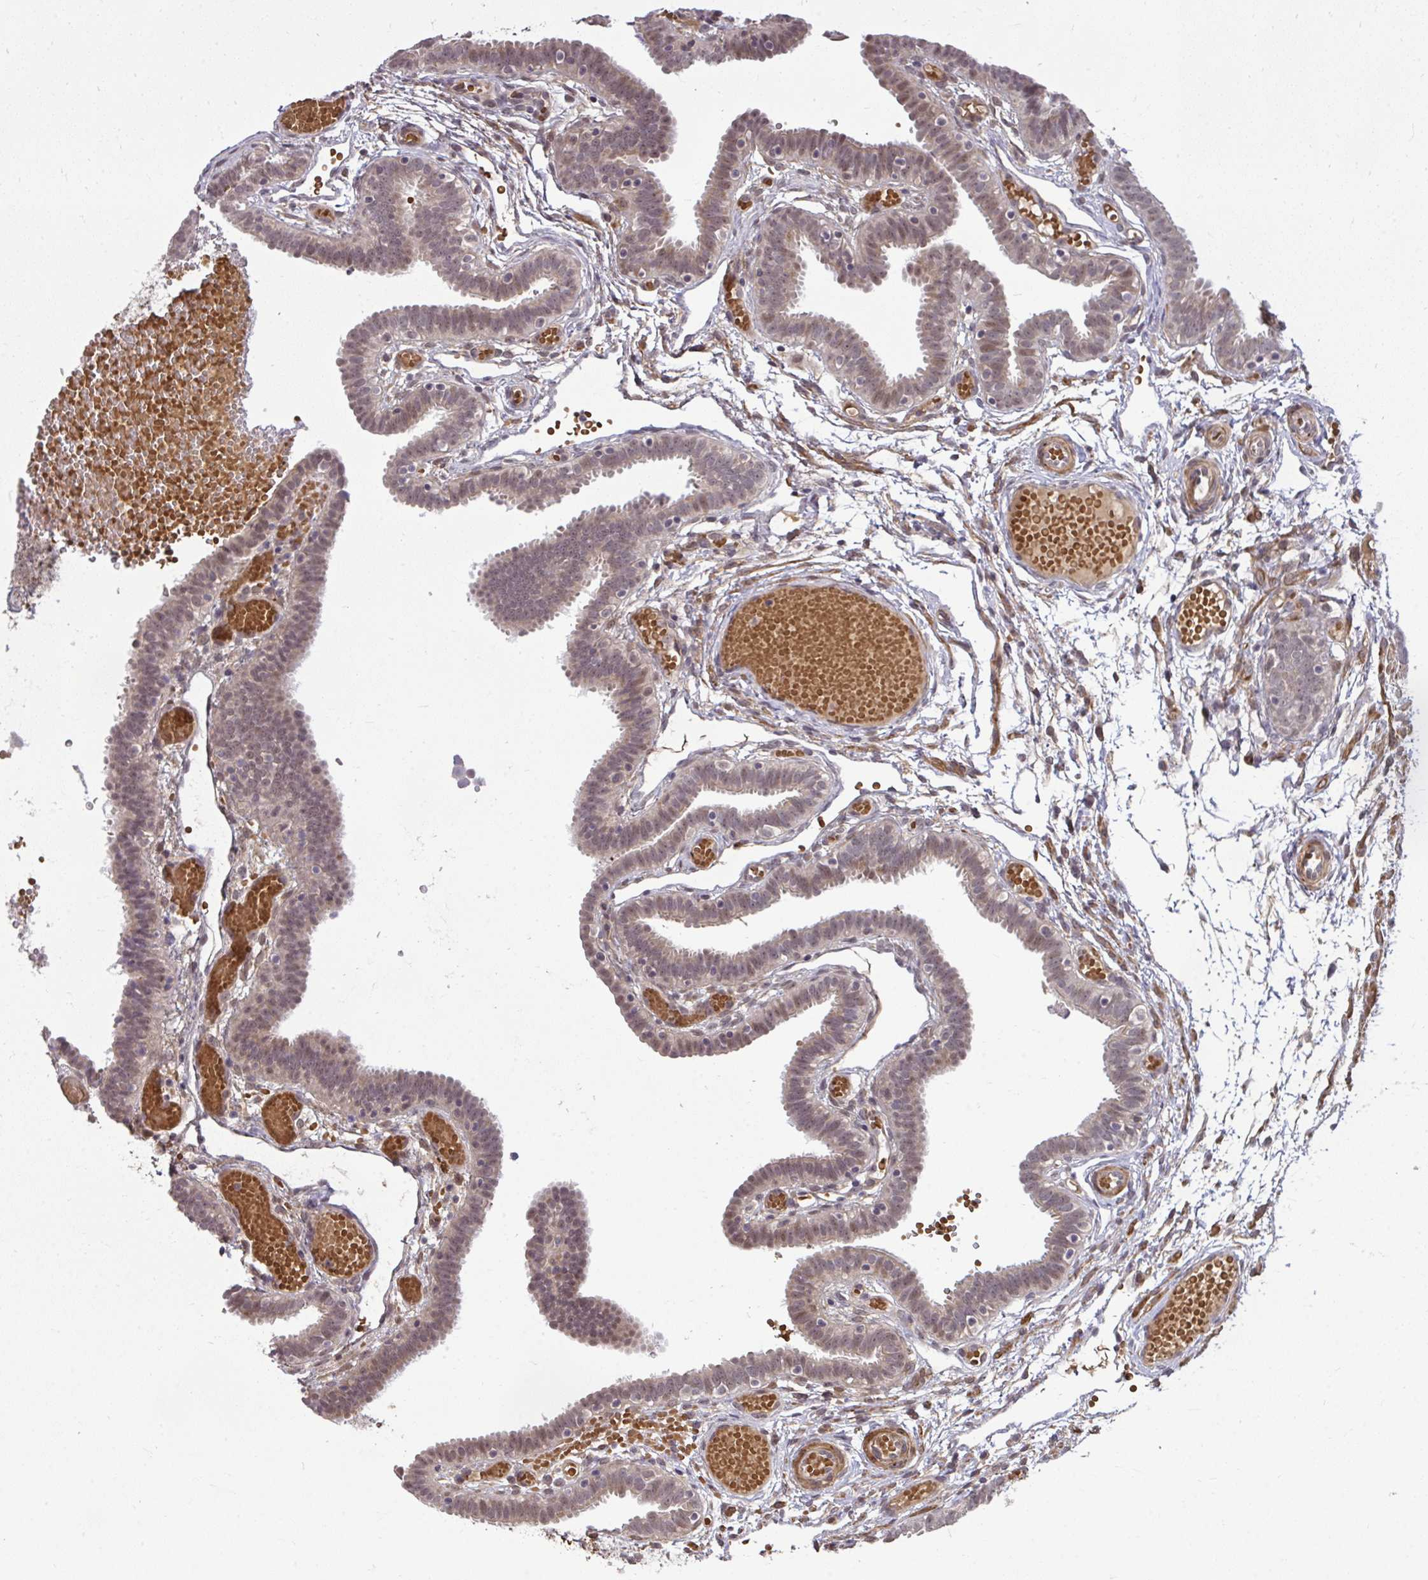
{"staining": {"intensity": "moderate", "quantity": "<25%", "location": "cytoplasmic/membranous,nuclear"}, "tissue": "fallopian tube", "cell_type": "Glandular cells", "image_type": "normal", "snomed": [{"axis": "morphology", "description": "Normal tissue, NOS"}, {"axis": "topography", "description": "Fallopian tube"}], "caption": "The histopathology image exhibits a brown stain indicating the presence of a protein in the cytoplasmic/membranous,nuclear of glandular cells in fallopian tube.", "gene": "ZSCAN9", "patient": {"sex": "female", "age": 37}}